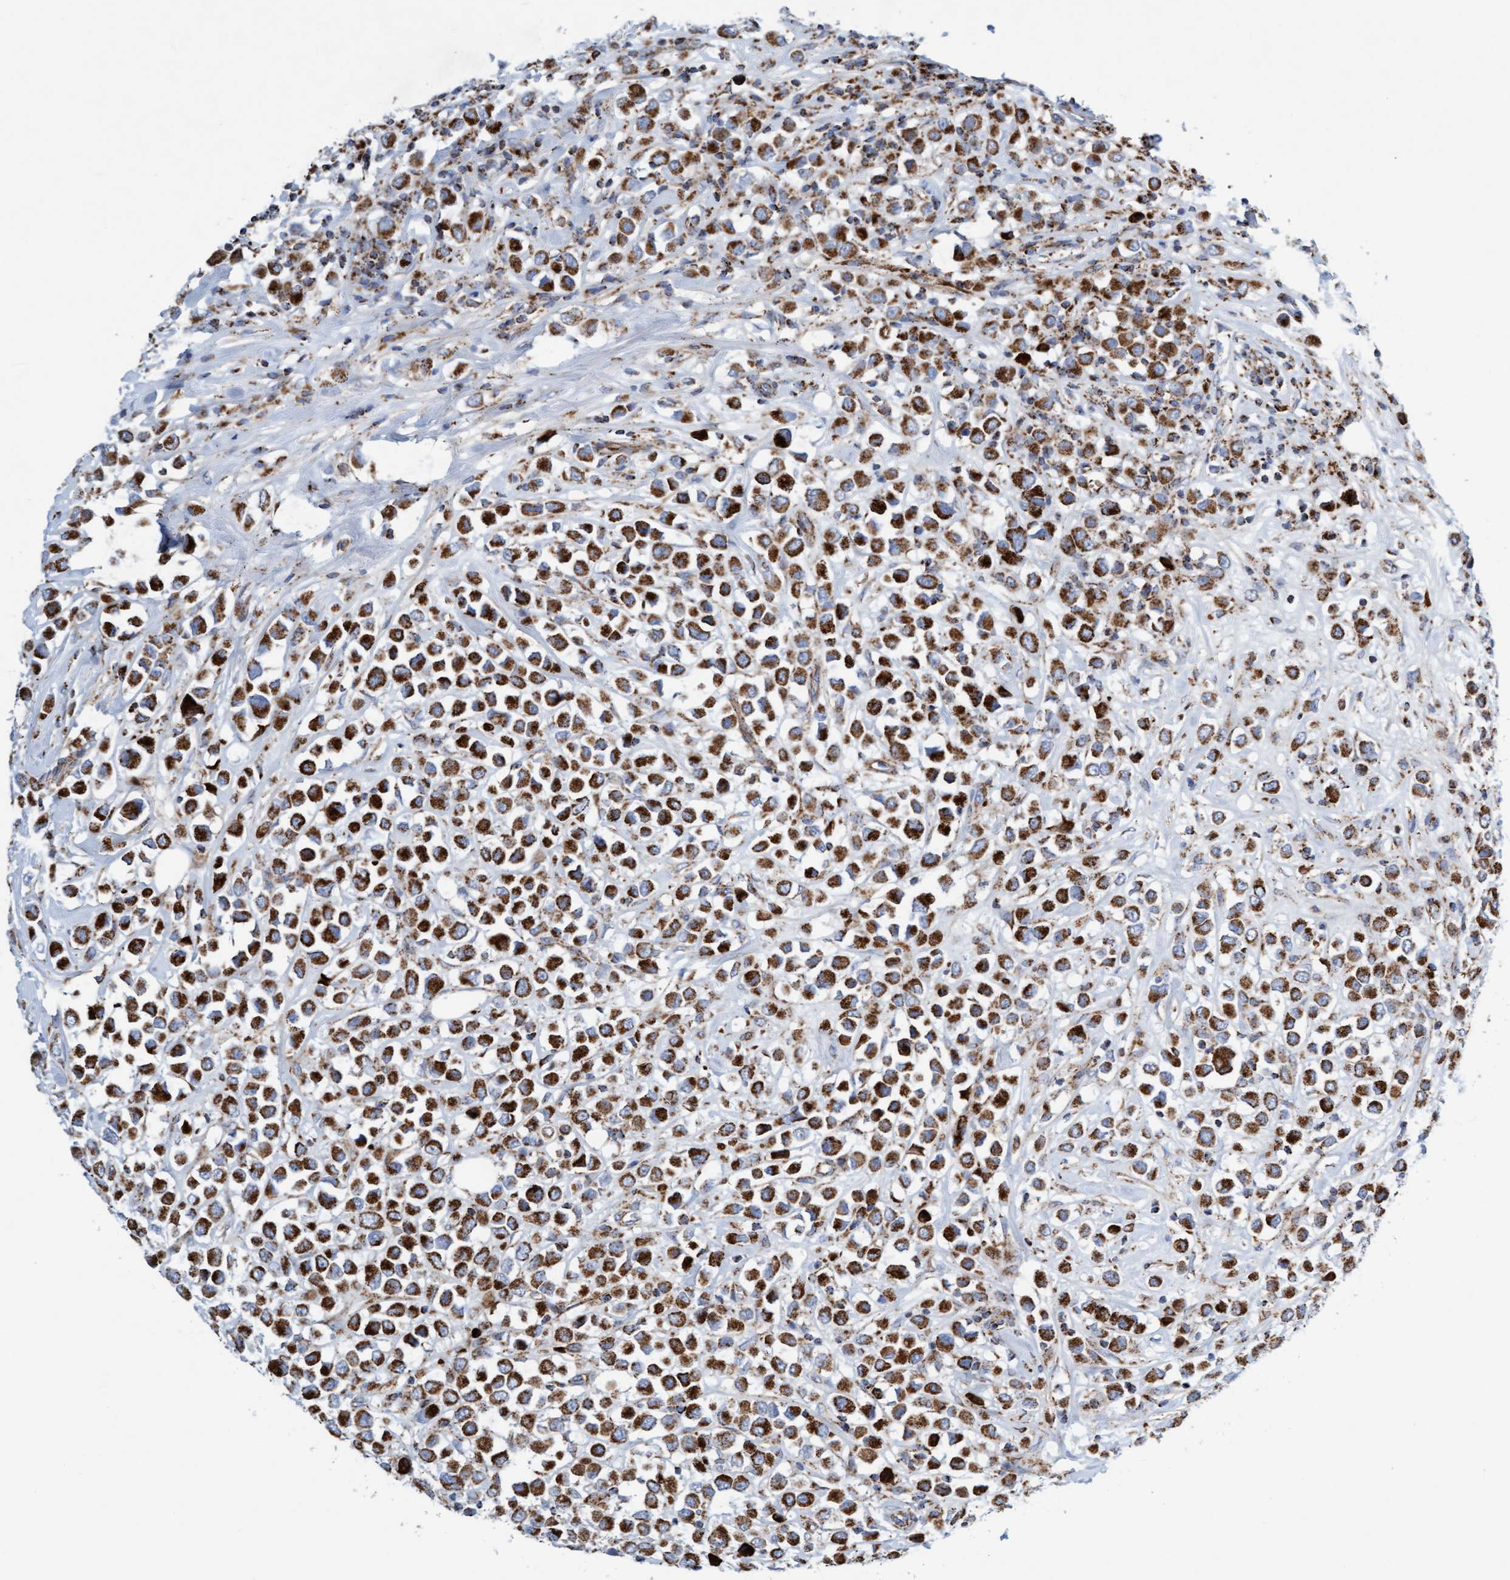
{"staining": {"intensity": "strong", "quantity": ">75%", "location": "cytoplasmic/membranous"}, "tissue": "breast cancer", "cell_type": "Tumor cells", "image_type": "cancer", "snomed": [{"axis": "morphology", "description": "Duct carcinoma"}, {"axis": "topography", "description": "Breast"}], "caption": "Breast cancer (infiltrating ductal carcinoma) tissue displays strong cytoplasmic/membranous positivity in about >75% of tumor cells", "gene": "GGTA1", "patient": {"sex": "female", "age": 61}}